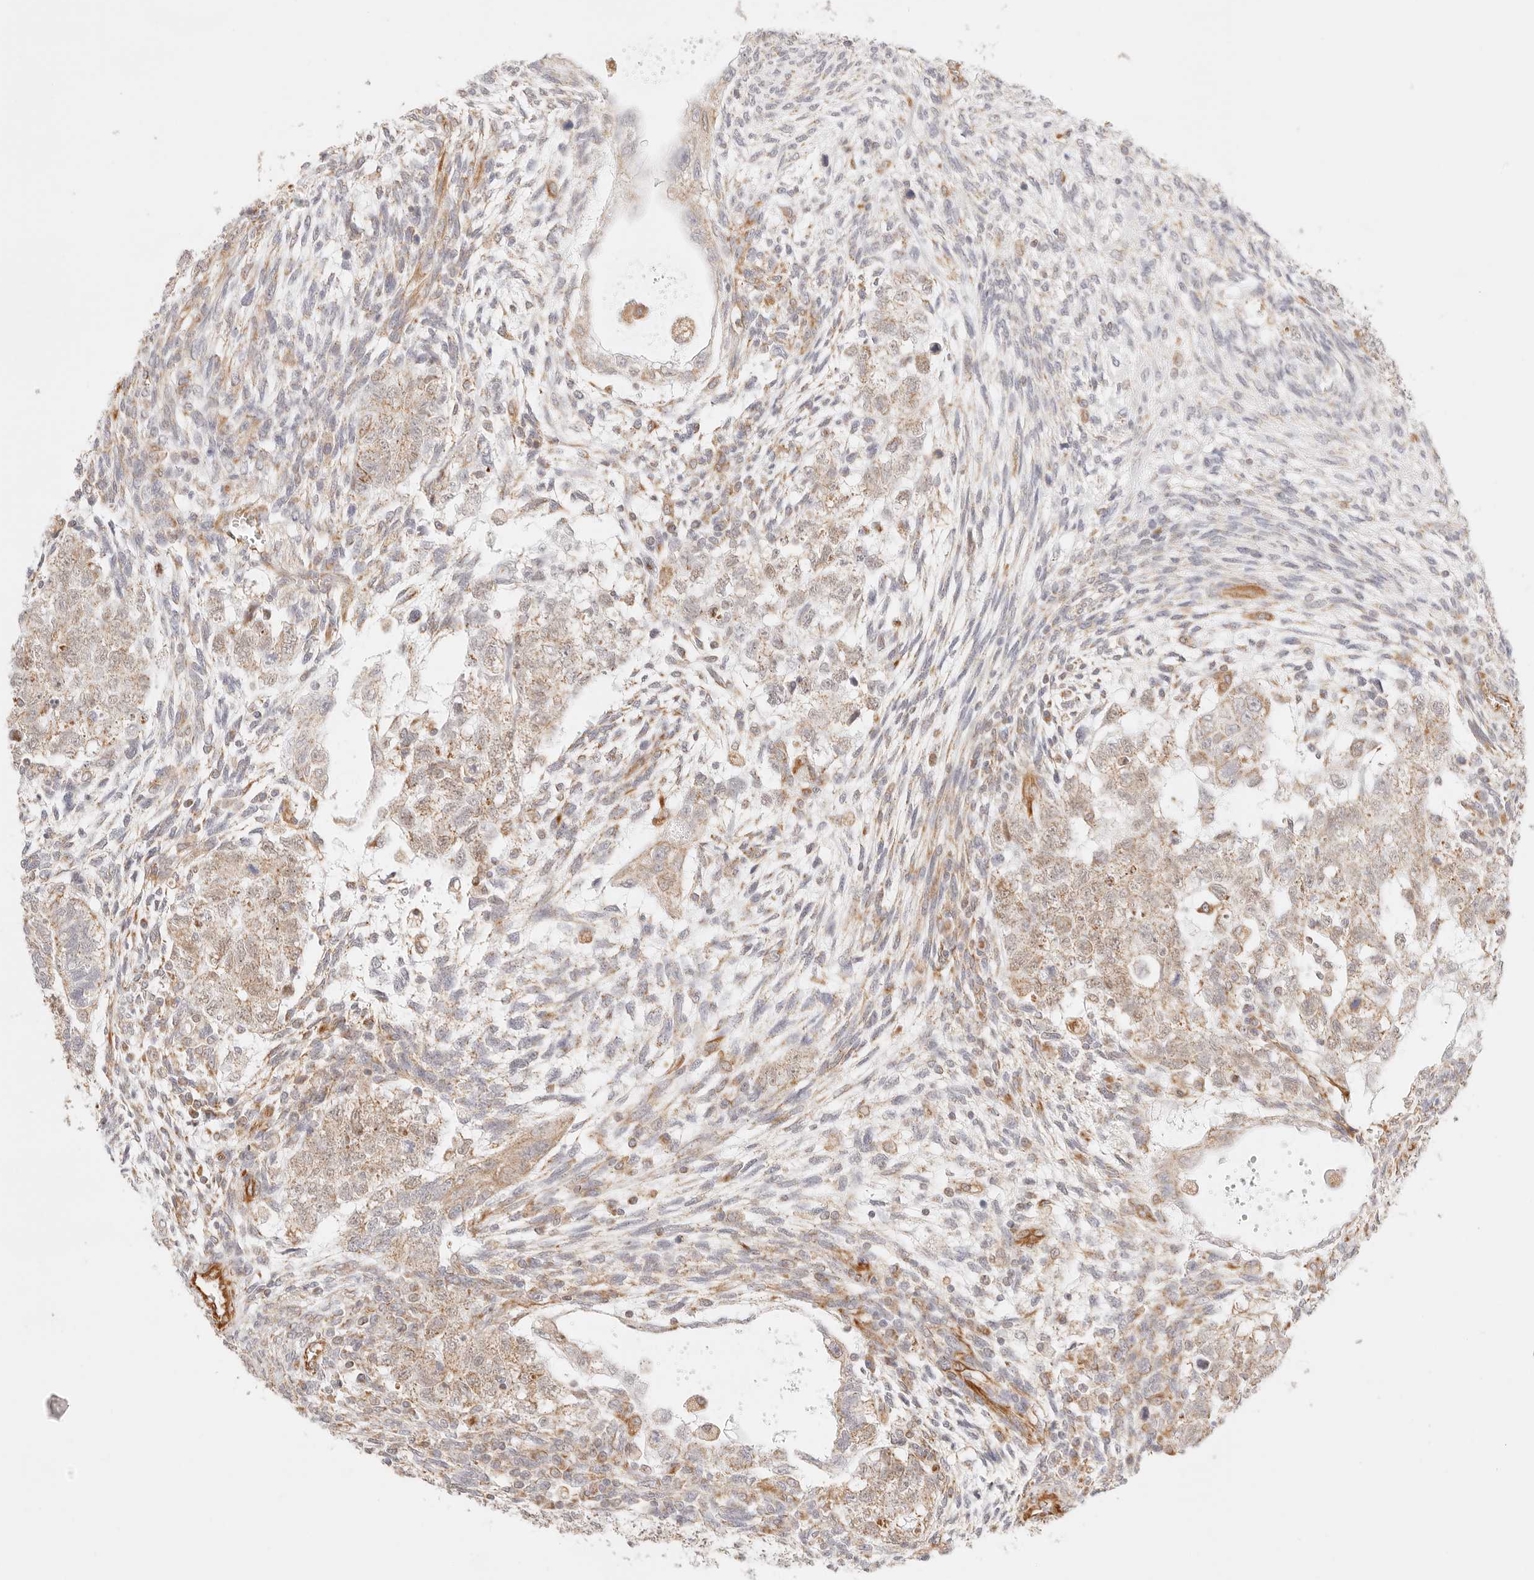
{"staining": {"intensity": "weak", "quantity": ">75%", "location": "cytoplasmic/membranous"}, "tissue": "testis cancer", "cell_type": "Tumor cells", "image_type": "cancer", "snomed": [{"axis": "morphology", "description": "Carcinoma, Embryonal, NOS"}, {"axis": "topography", "description": "Testis"}], "caption": "A high-resolution micrograph shows IHC staining of testis cancer (embryonal carcinoma), which reveals weak cytoplasmic/membranous staining in about >75% of tumor cells.", "gene": "ZC3H11A", "patient": {"sex": "male", "age": 37}}